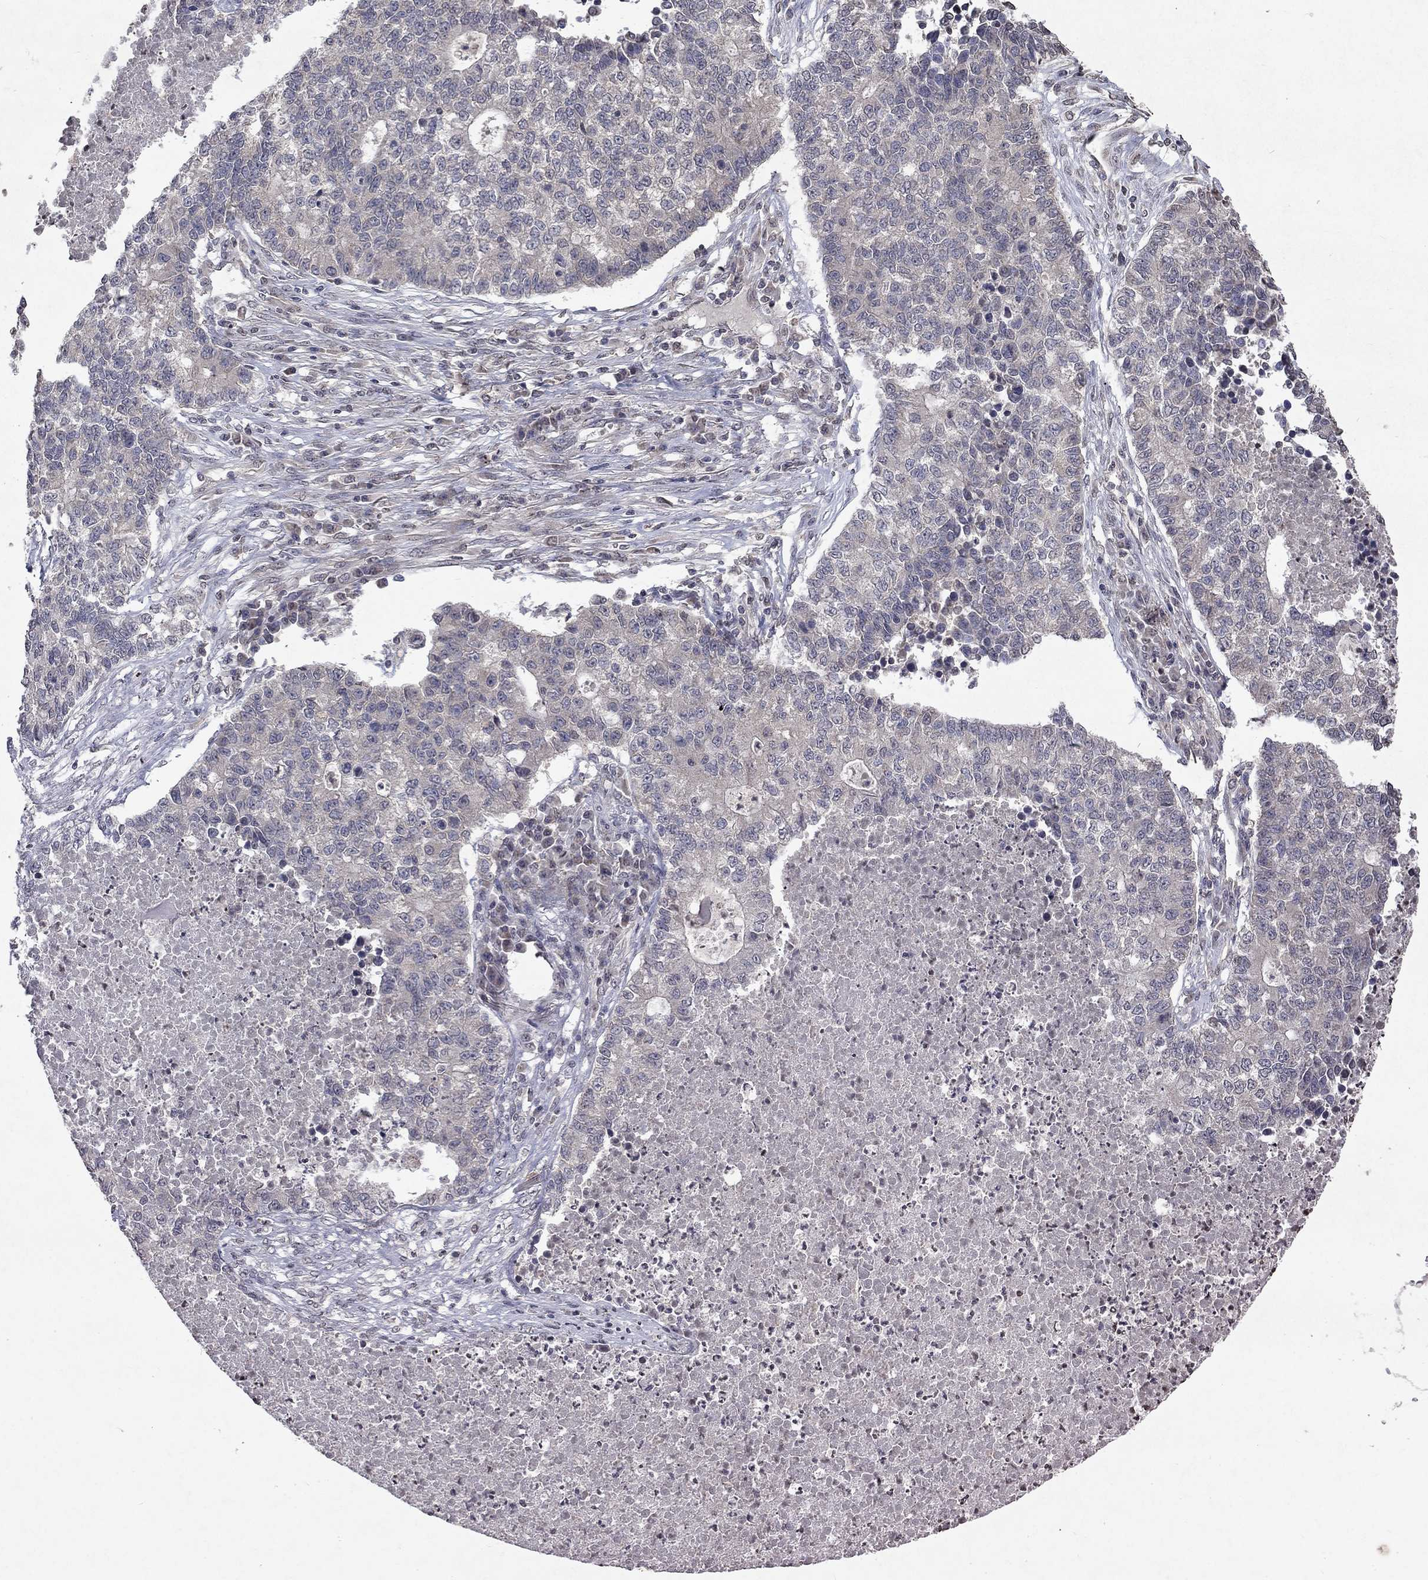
{"staining": {"intensity": "negative", "quantity": "none", "location": "none"}, "tissue": "lung cancer", "cell_type": "Tumor cells", "image_type": "cancer", "snomed": [{"axis": "morphology", "description": "Adenocarcinoma, NOS"}, {"axis": "topography", "description": "Lung"}], "caption": "Immunohistochemistry micrograph of neoplastic tissue: lung cancer stained with DAB exhibits no significant protein expression in tumor cells.", "gene": "TTC38", "patient": {"sex": "male", "age": 57}}